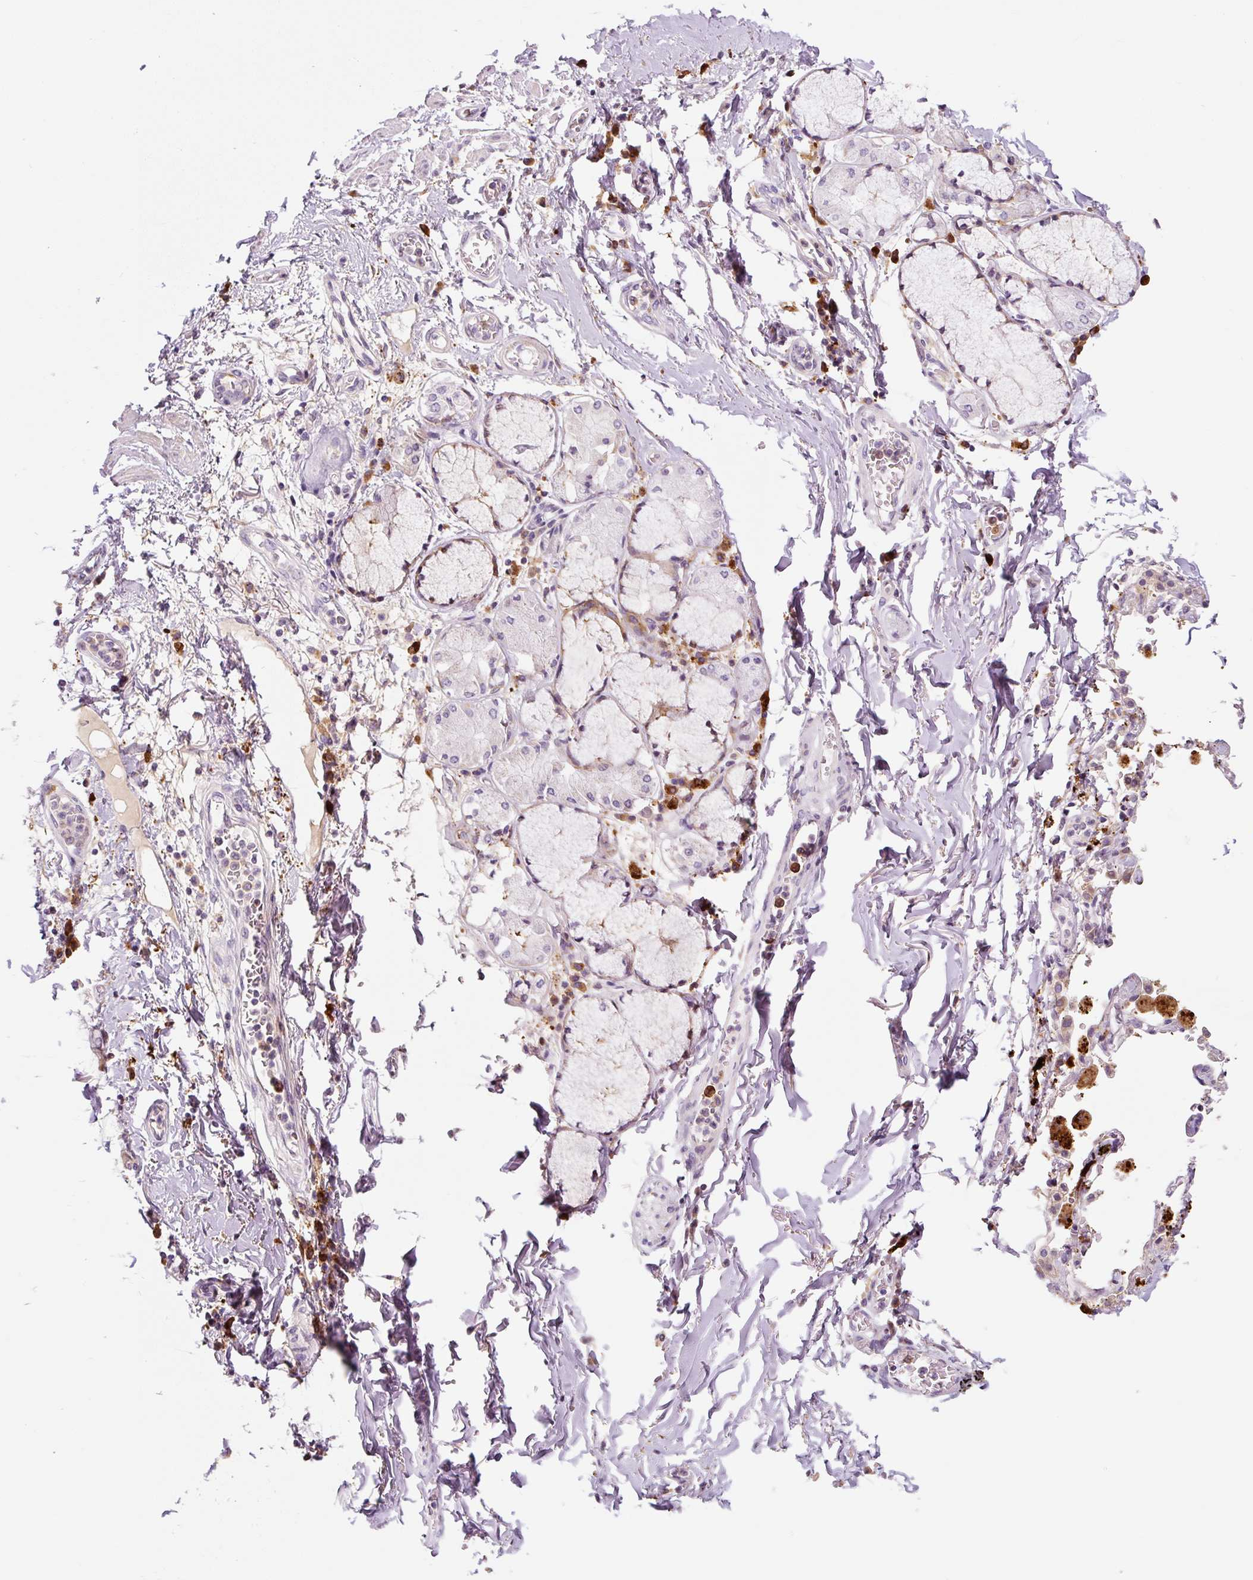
{"staining": {"intensity": "negative", "quantity": "none", "location": "none"}, "tissue": "soft tissue", "cell_type": "Fibroblasts", "image_type": "normal", "snomed": [{"axis": "morphology", "description": "Normal tissue, NOS"}, {"axis": "morphology", "description": "Degeneration, NOS"}, {"axis": "topography", "description": "Cartilage tissue"}, {"axis": "topography", "description": "Lung"}], "caption": "IHC photomicrograph of benign soft tissue stained for a protein (brown), which reveals no staining in fibroblasts.", "gene": "FUT10", "patient": {"sex": "female", "age": 61}}